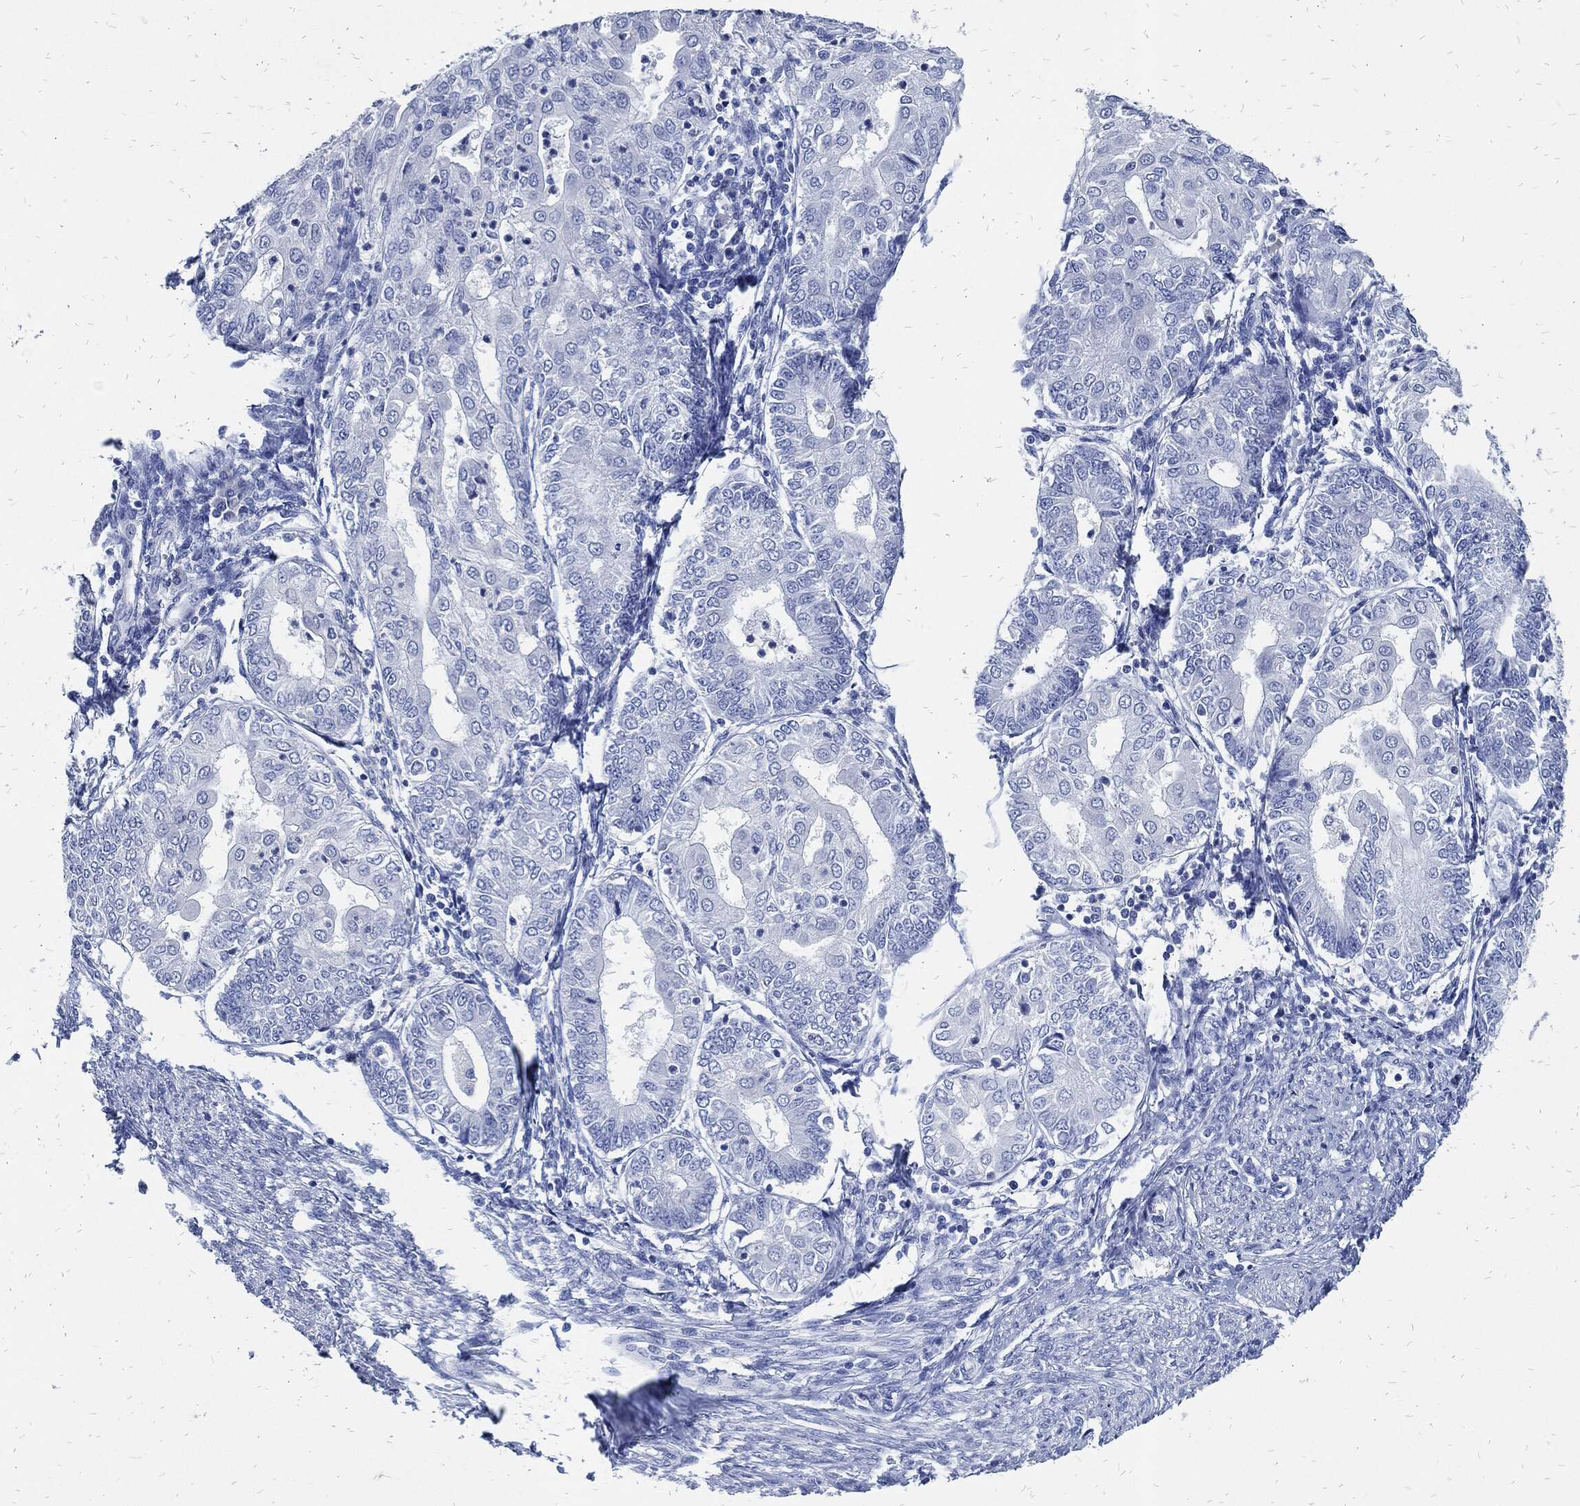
{"staining": {"intensity": "negative", "quantity": "none", "location": "none"}, "tissue": "endometrial cancer", "cell_type": "Tumor cells", "image_type": "cancer", "snomed": [{"axis": "morphology", "description": "Adenocarcinoma, NOS"}, {"axis": "topography", "description": "Endometrium"}], "caption": "IHC of human endometrial adenocarcinoma exhibits no expression in tumor cells. (Stains: DAB immunohistochemistry with hematoxylin counter stain, Microscopy: brightfield microscopy at high magnification).", "gene": "FABP4", "patient": {"sex": "female", "age": 68}}